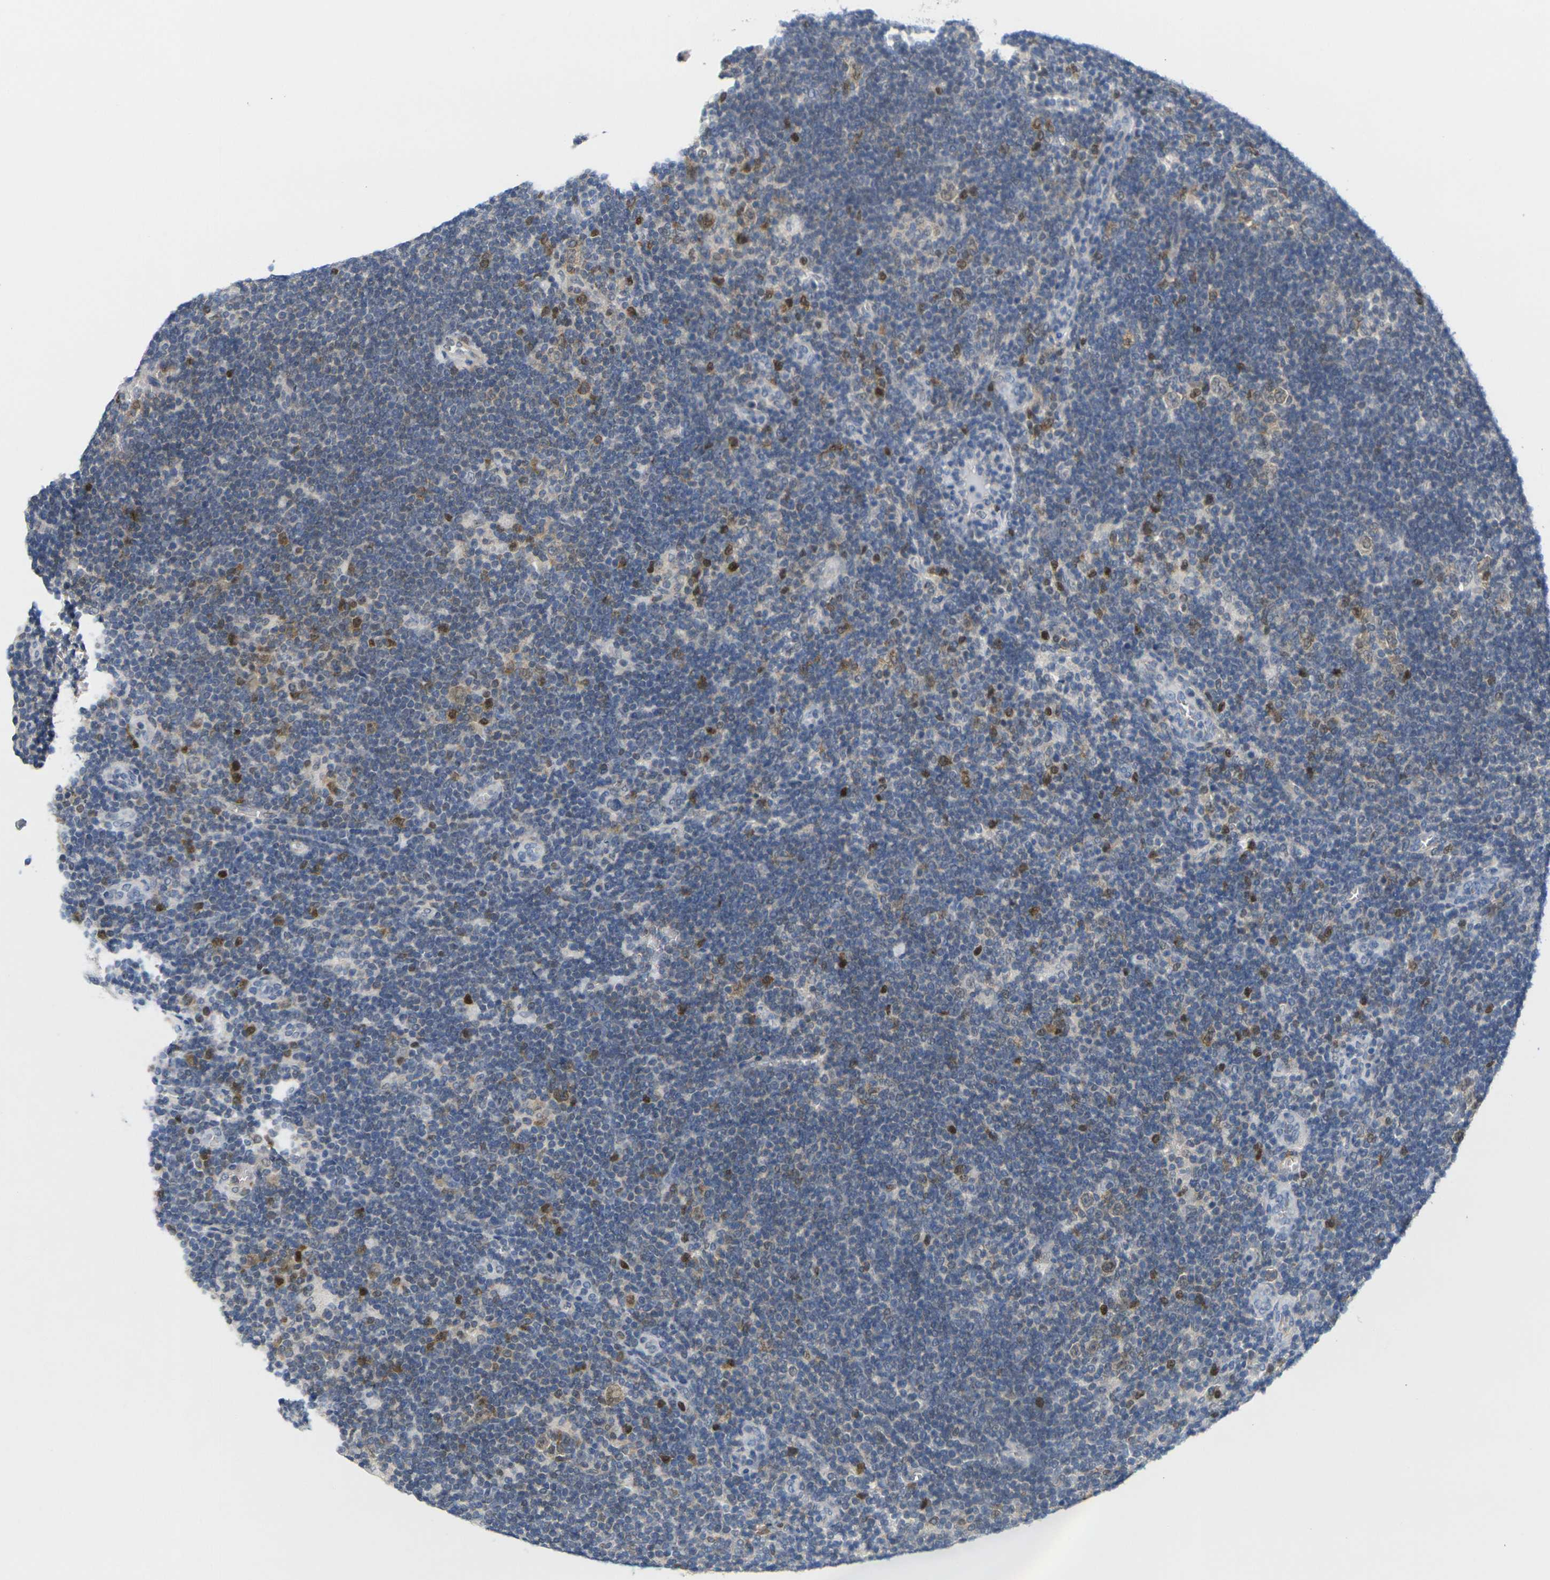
{"staining": {"intensity": "moderate", "quantity": ">75%", "location": "nuclear"}, "tissue": "lymphoma", "cell_type": "Tumor cells", "image_type": "cancer", "snomed": [{"axis": "morphology", "description": "Hodgkin's disease, NOS"}, {"axis": "topography", "description": "Lymph node"}], "caption": "Protein analysis of lymphoma tissue reveals moderate nuclear positivity in about >75% of tumor cells.", "gene": "CDK2", "patient": {"sex": "female", "age": 57}}